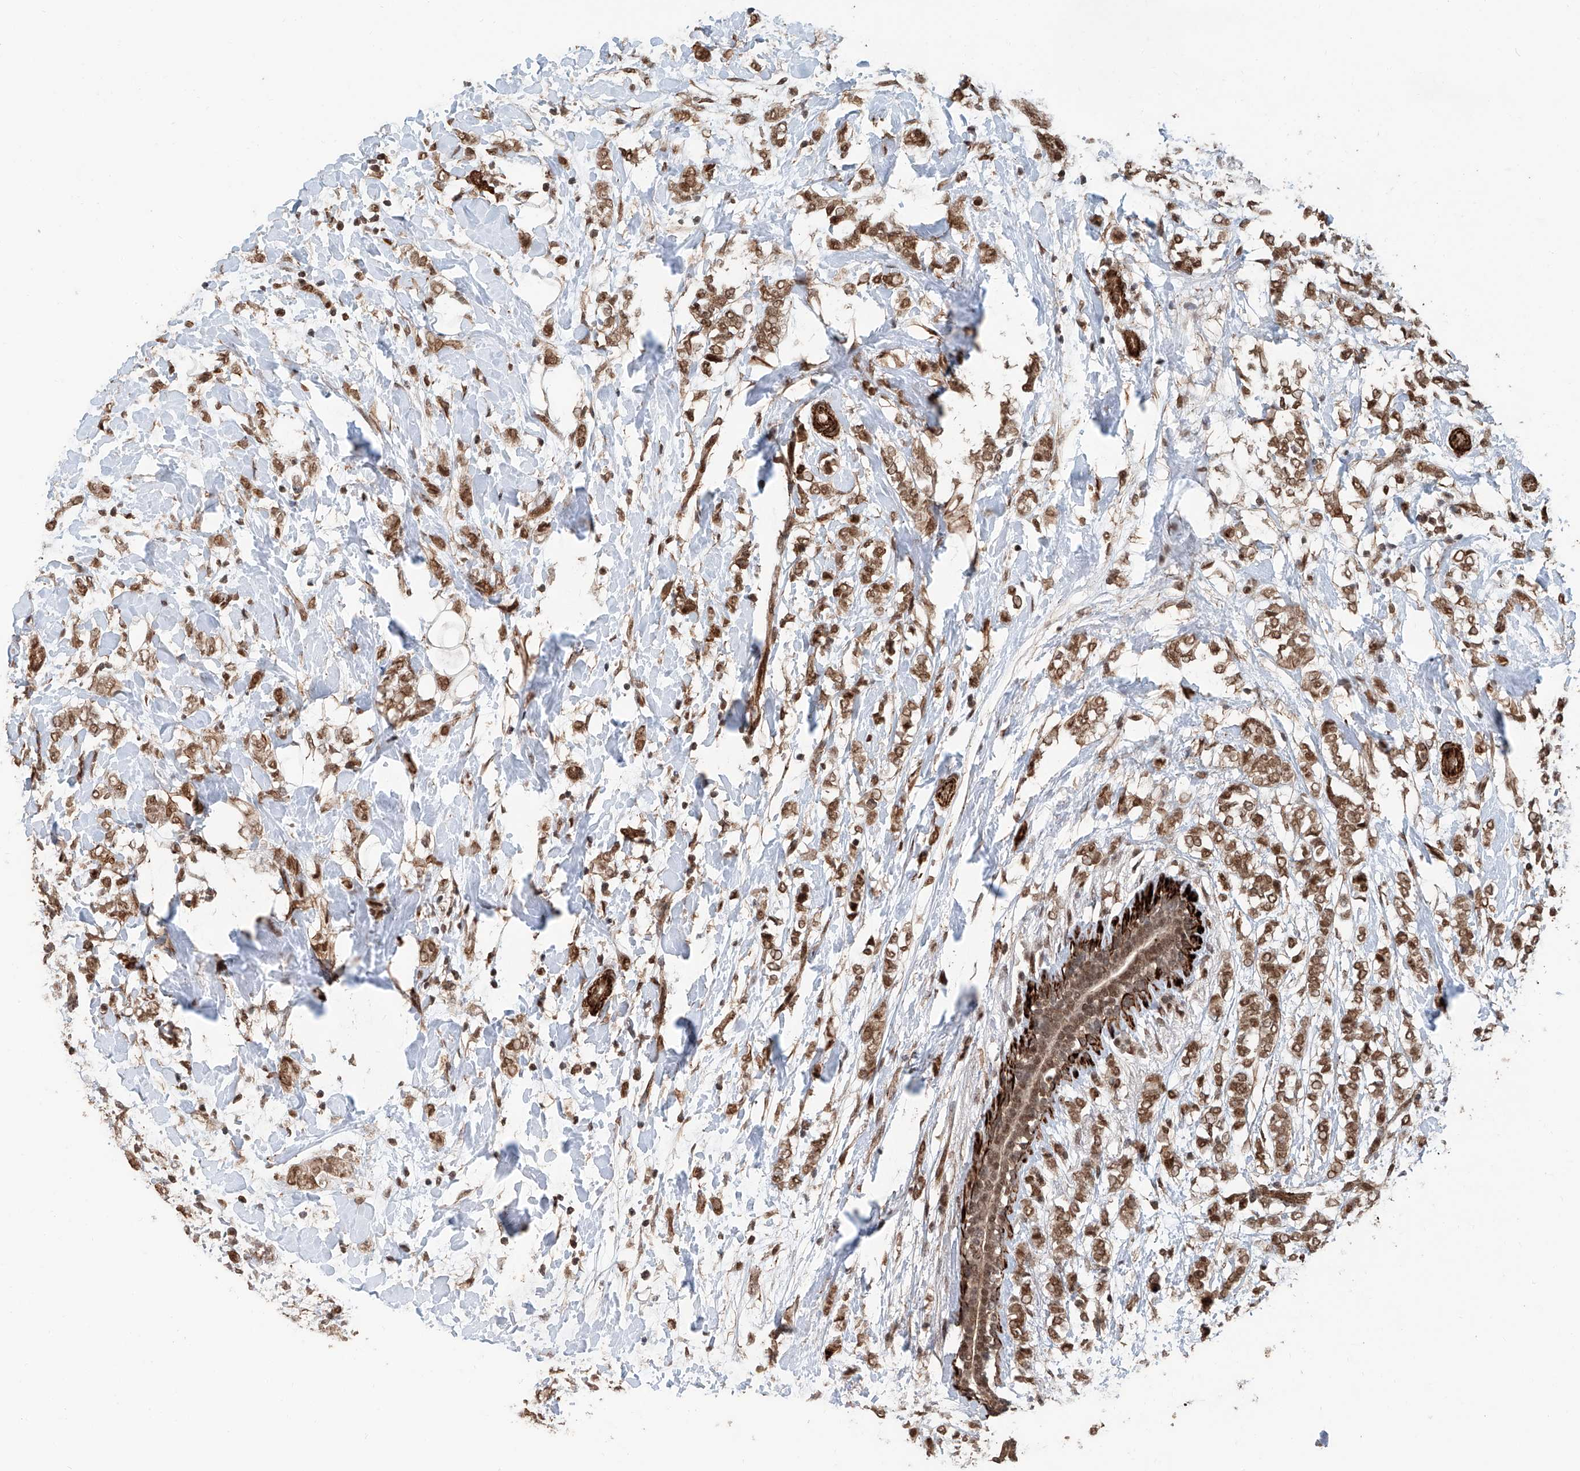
{"staining": {"intensity": "moderate", "quantity": ">75%", "location": "nuclear"}, "tissue": "breast cancer", "cell_type": "Tumor cells", "image_type": "cancer", "snomed": [{"axis": "morphology", "description": "Normal tissue, NOS"}, {"axis": "morphology", "description": "Lobular carcinoma"}, {"axis": "topography", "description": "Breast"}], "caption": "A high-resolution image shows IHC staining of breast lobular carcinoma, which reveals moderate nuclear expression in about >75% of tumor cells.", "gene": "SDE2", "patient": {"sex": "female", "age": 47}}